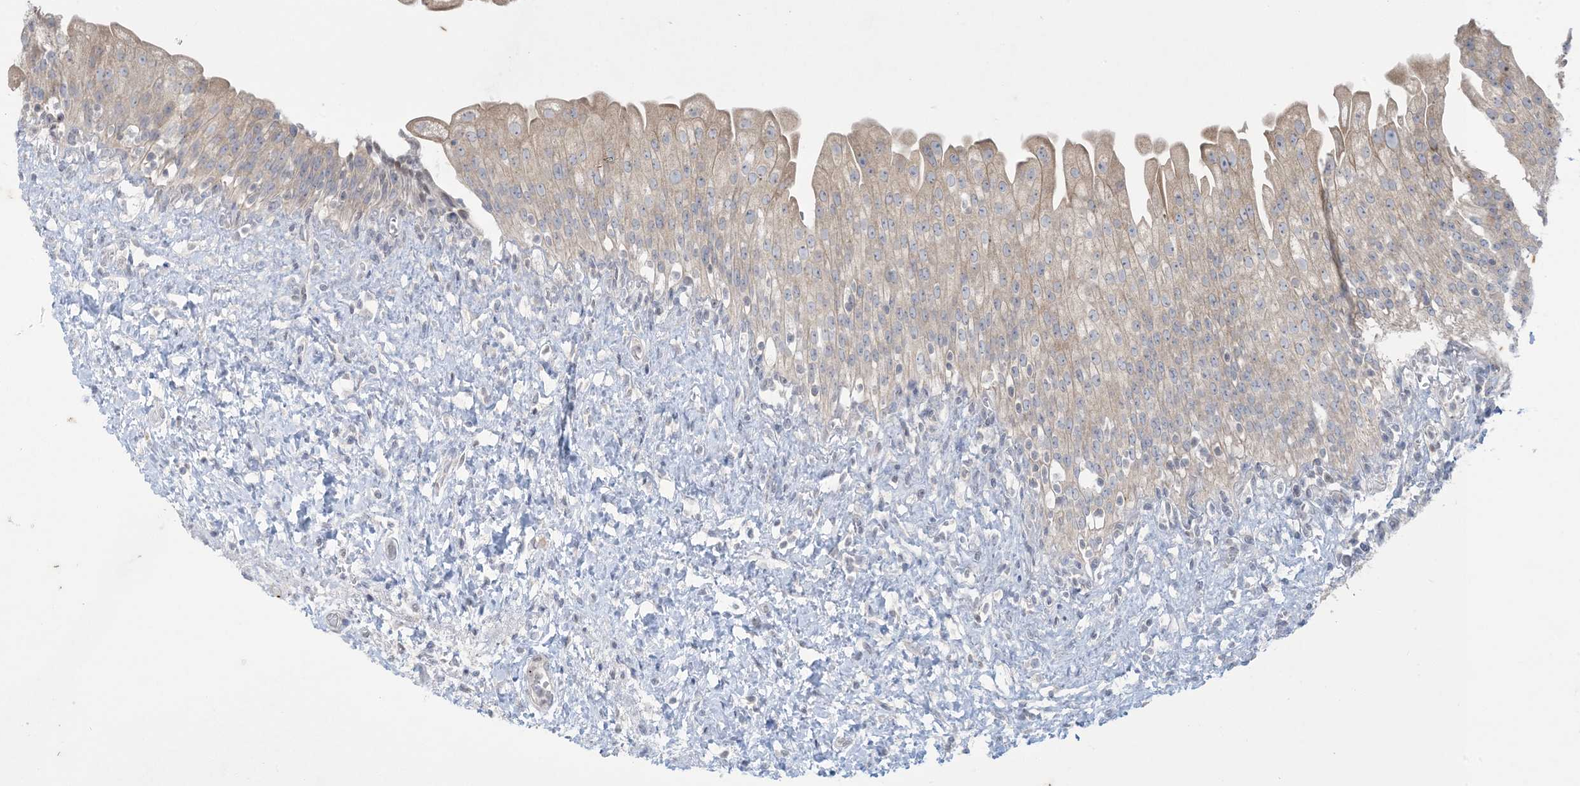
{"staining": {"intensity": "weak", "quantity": "25%-75%", "location": "cytoplasmic/membranous"}, "tissue": "urinary bladder", "cell_type": "Urothelial cells", "image_type": "normal", "snomed": [{"axis": "morphology", "description": "Normal tissue, NOS"}, {"axis": "topography", "description": "Urinary bladder"}], "caption": "Urothelial cells demonstrate low levels of weak cytoplasmic/membranous expression in about 25%-75% of cells in normal urinary bladder. The staining was performed using DAB (3,3'-diaminobenzidine) to visualize the protein expression in brown, while the nuclei were stained in blue with hematoxylin (Magnification: 20x).", "gene": "KIF3A", "patient": {"sex": "female", "age": 27}}